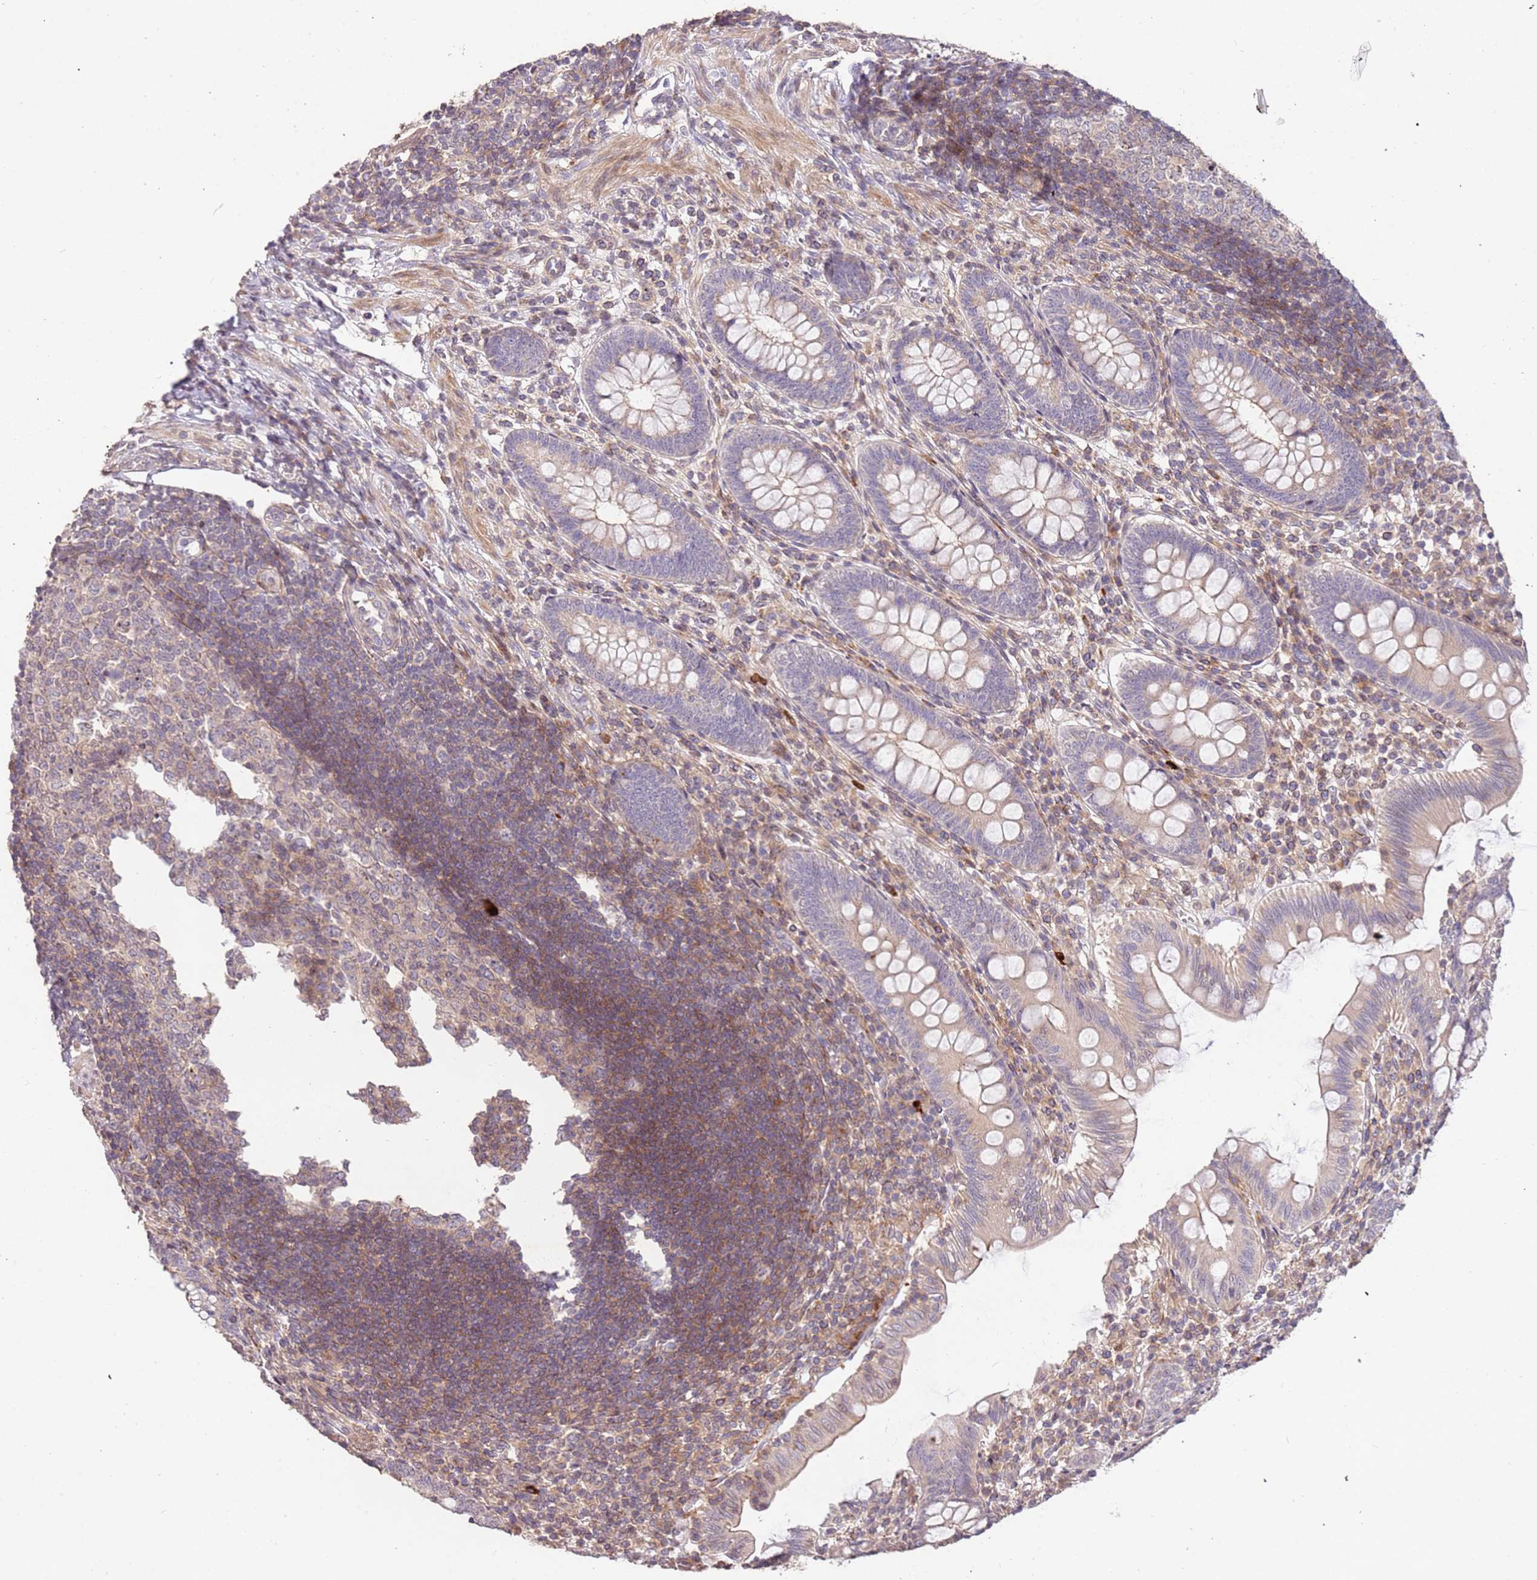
{"staining": {"intensity": "weak", "quantity": "25%-75%", "location": "cytoplasmic/membranous"}, "tissue": "appendix", "cell_type": "Glandular cells", "image_type": "normal", "snomed": [{"axis": "morphology", "description": "Normal tissue, NOS"}, {"axis": "topography", "description": "Appendix"}], "caption": "The micrograph exhibits immunohistochemical staining of normal appendix. There is weak cytoplasmic/membranous staining is appreciated in about 25%-75% of glandular cells. (brown staining indicates protein expression, while blue staining denotes nuclei).", "gene": "SLC16A4", "patient": {"sex": "male", "age": 14}}